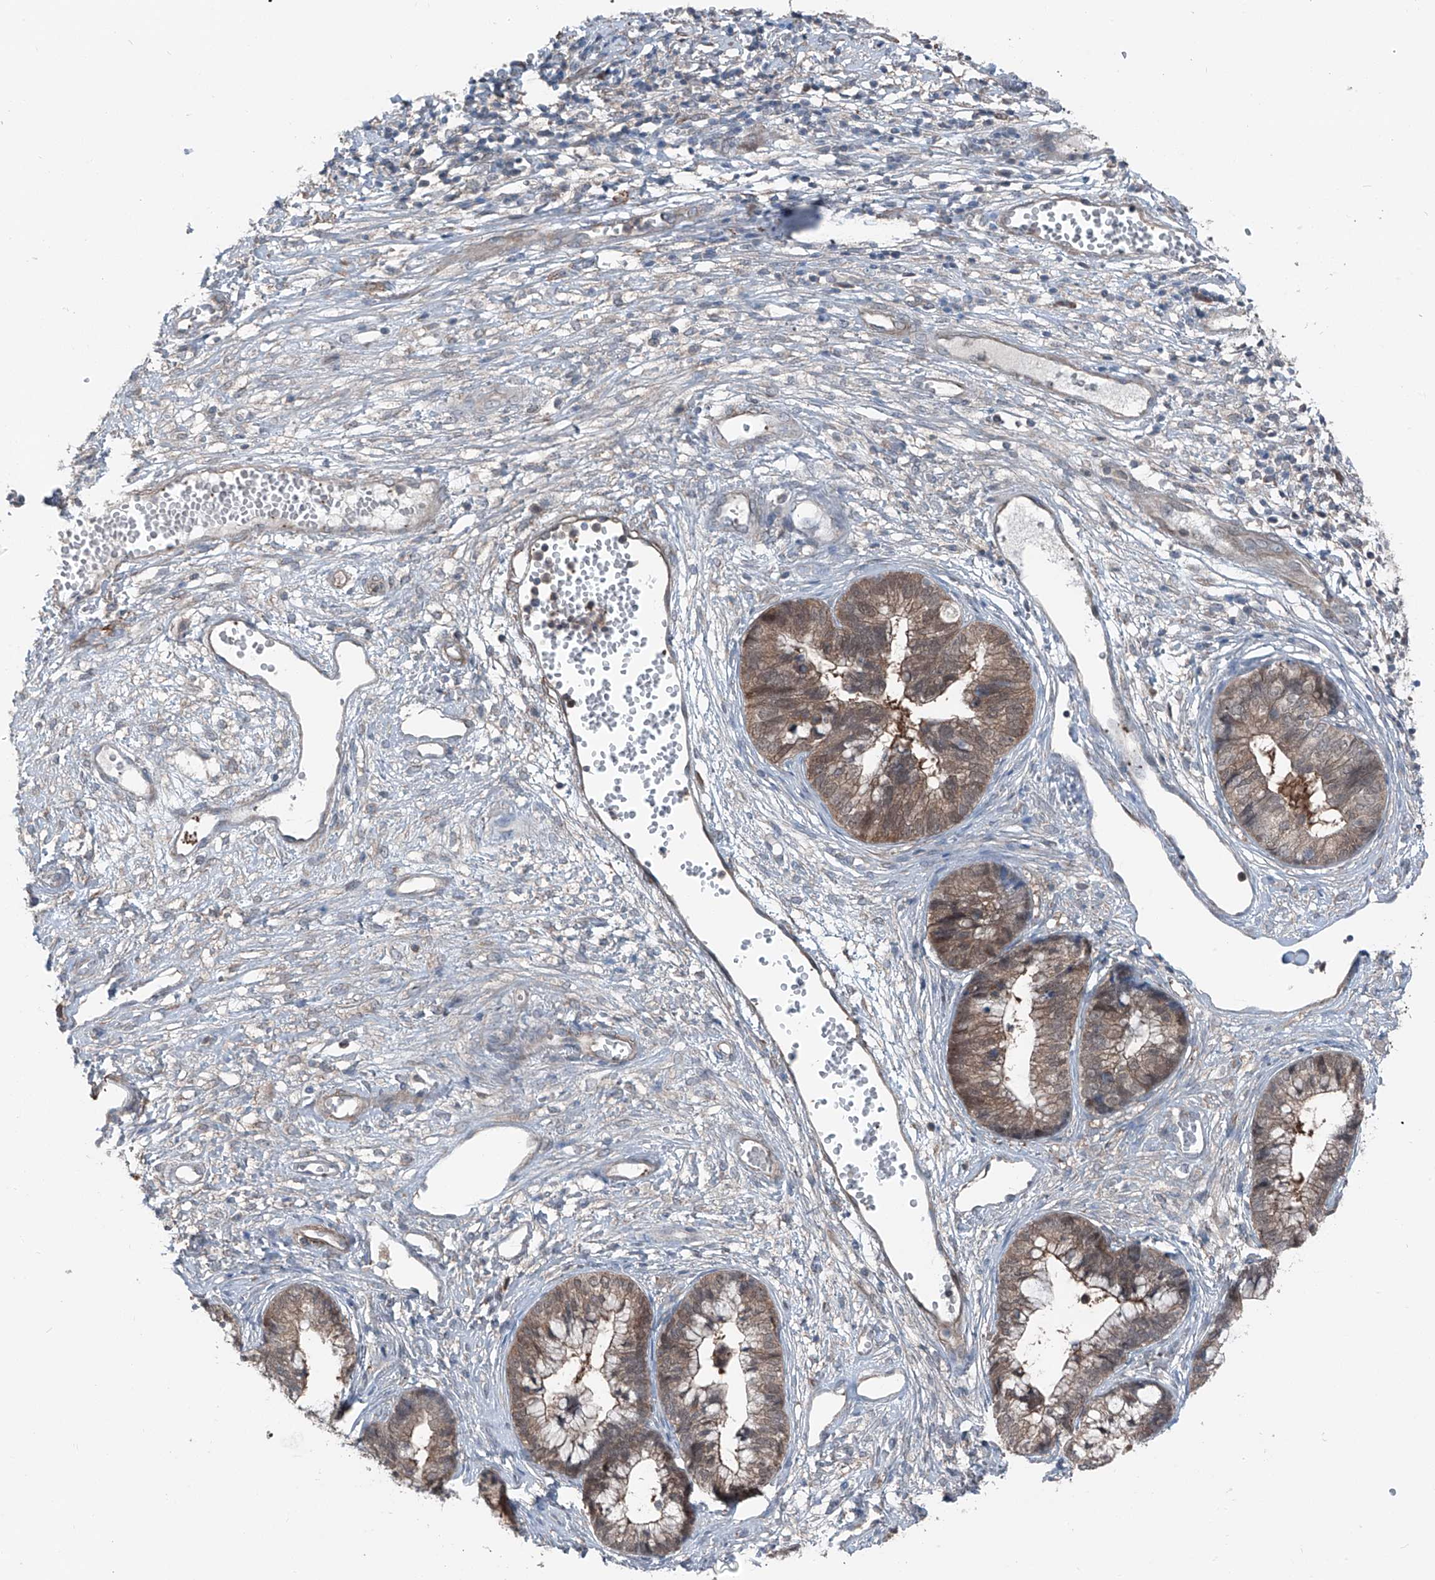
{"staining": {"intensity": "moderate", "quantity": "25%-75%", "location": "cytoplasmic/membranous,nuclear"}, "tissue": "cervical cancer", "cell_type": "Tumor cells", "image_type": "cancer", "snomed": [{"axis": "morphology", "description": "Adenocarcinoma, NOS"}, {"axis": "topography", "description": "Cervix"}], "caption": "Tumor cells reveal medium levels of moderate cytoplasmic/membranous and nuclear positivity in about 25%-75% of cells in human cervical adenocarcinoma.", "gene": "HSPB11", "patient": {"sex": "female", "age": 44}}